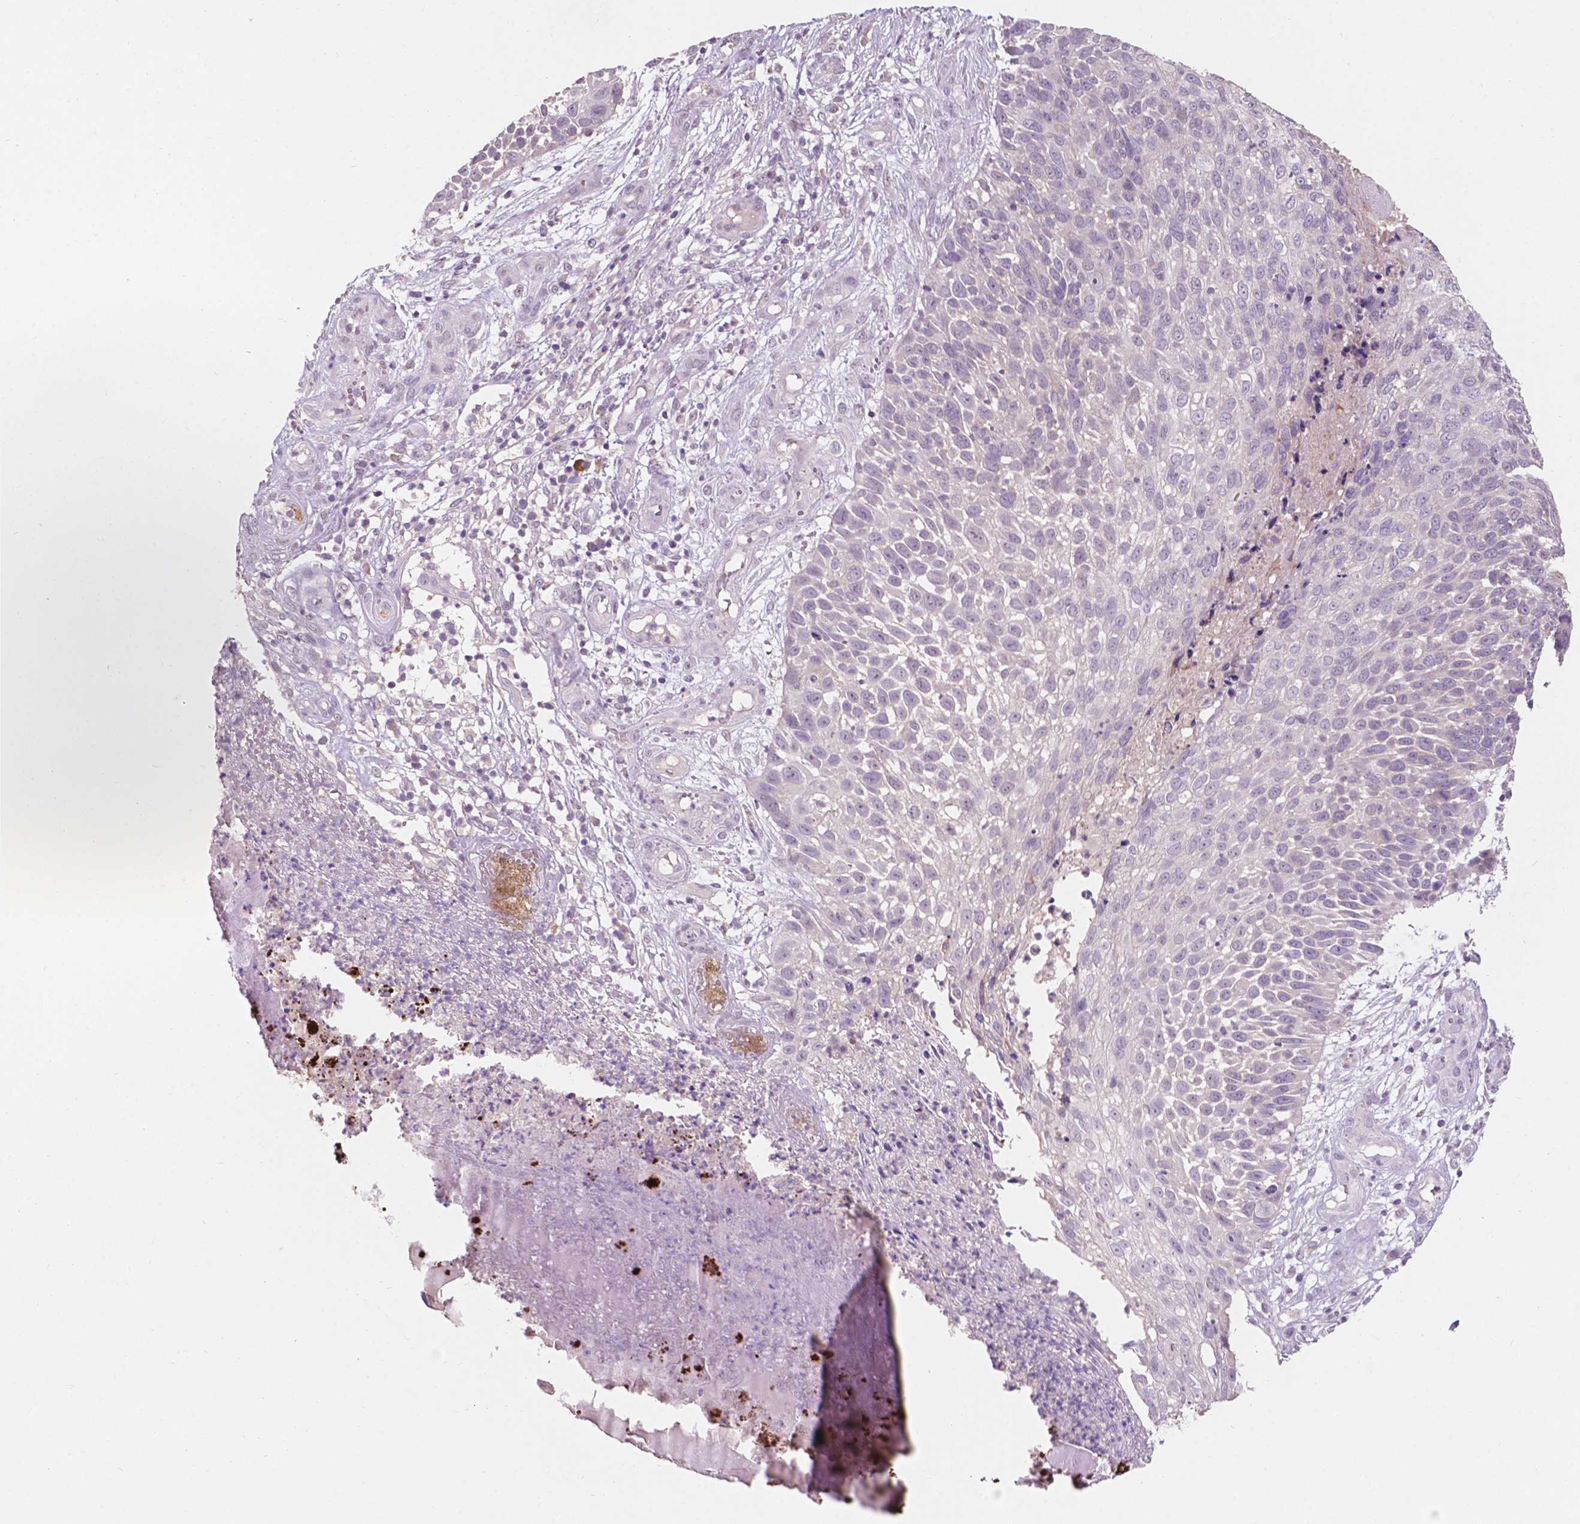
{"staining": {"intensity": "negative", "quantity": "none", "location": "none"}, "tissue": "skin cancer", "cell_type": "Tumor cells", "image_type": "cancer", "snomed": [{"axis": "morphology", "description": "Squamous cell carcinoma, NOS"}, {"axis": "topography", "description": "Skin"}], "caption": "A micrograph of human skin cancer is negative for staining in tumor cells. Brightfield microscopy of IHC stained with DAB (brown) and hematoxylin (blue), captured at high magnification.", "gene": "TM6SF2", "patient": {"sex": "male", "age": 92}}